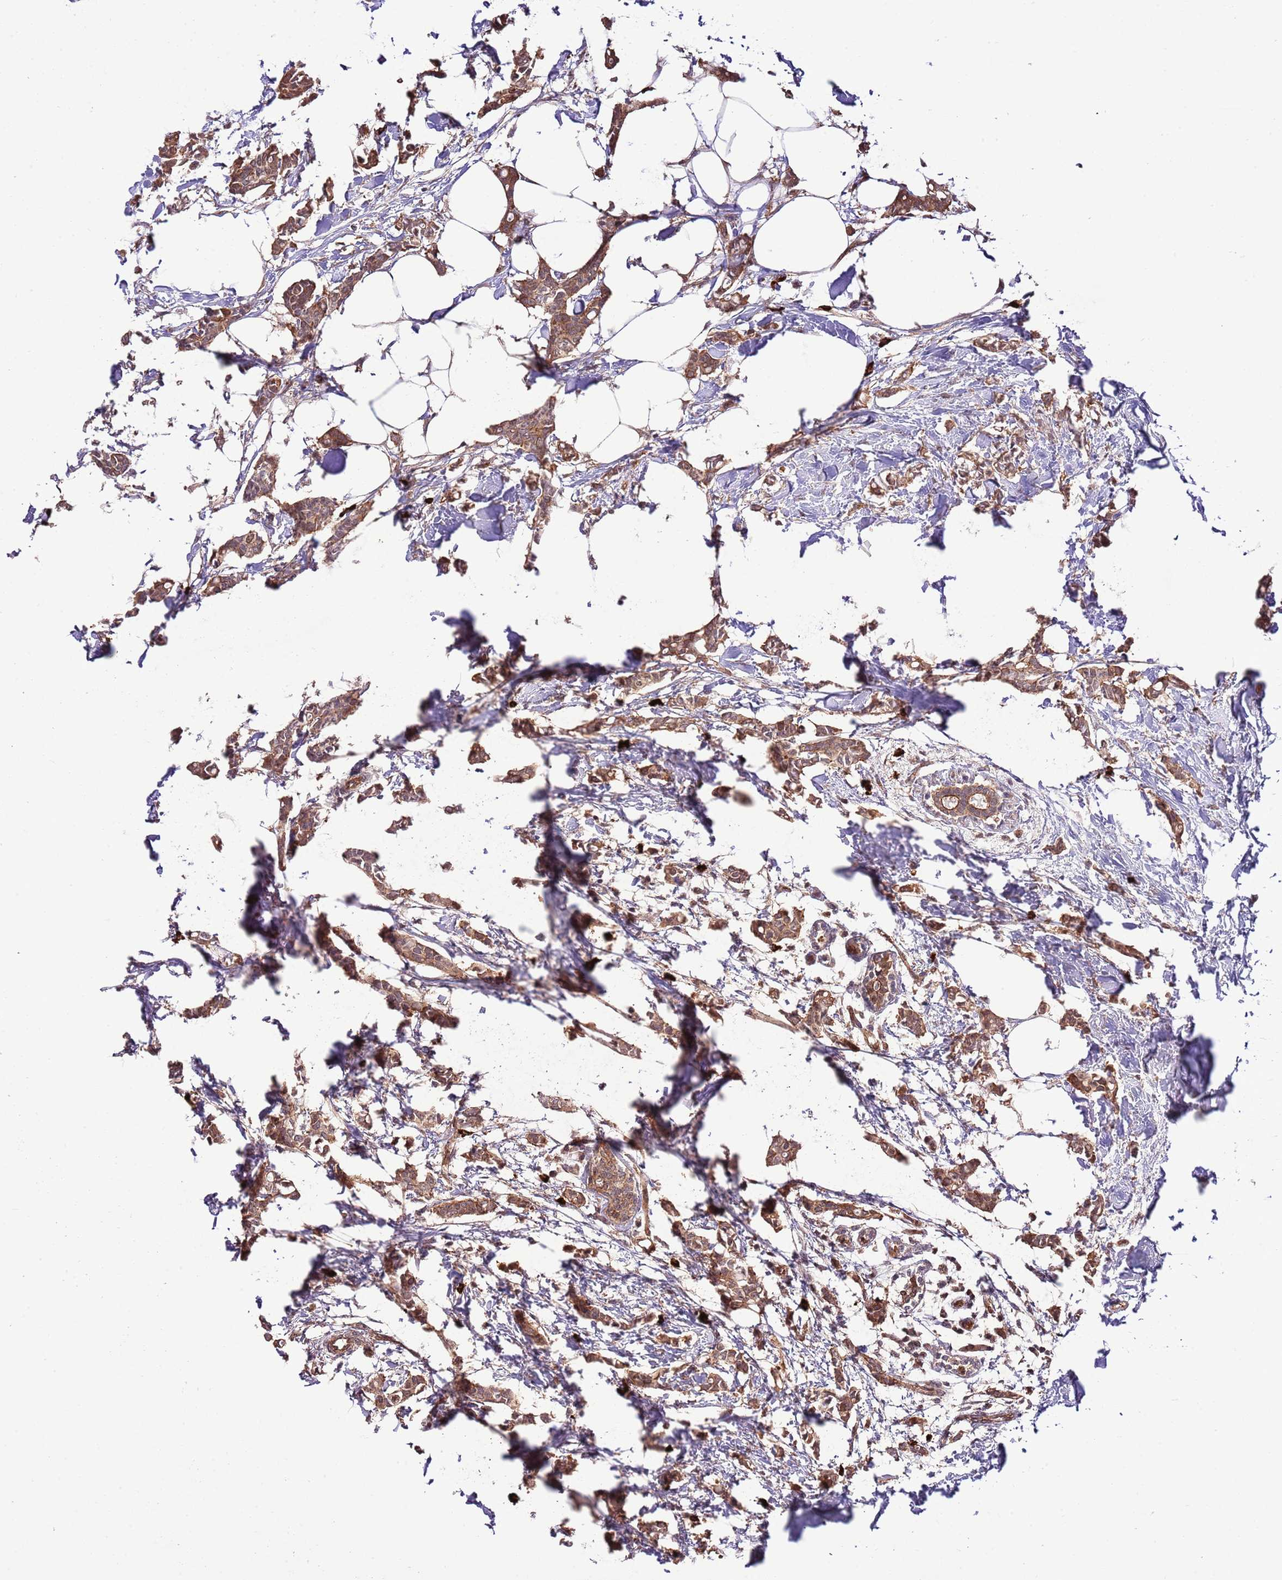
{"staining": {"intensity": "moderate", "quantity": ">75%", "location": "cytoplasmic/membranous"}, "tissue": "breast cancer", "cell_type": "Tumor cells", "image_type": "cancer", "snomed": [{"axis": "morphology", "description": "Duct carcinoma"}, {"axis": "topography", "description": "Breast"}], "caption": "About >75% of tumor cells in infiltrating ductal carcinoma (breast) display moderate cytoplasmic/membranous protein positivity as visualized by brown immunohistochemical staining.", "gene": "DONSON", "patient": {"sex": "female", "age": 41}}